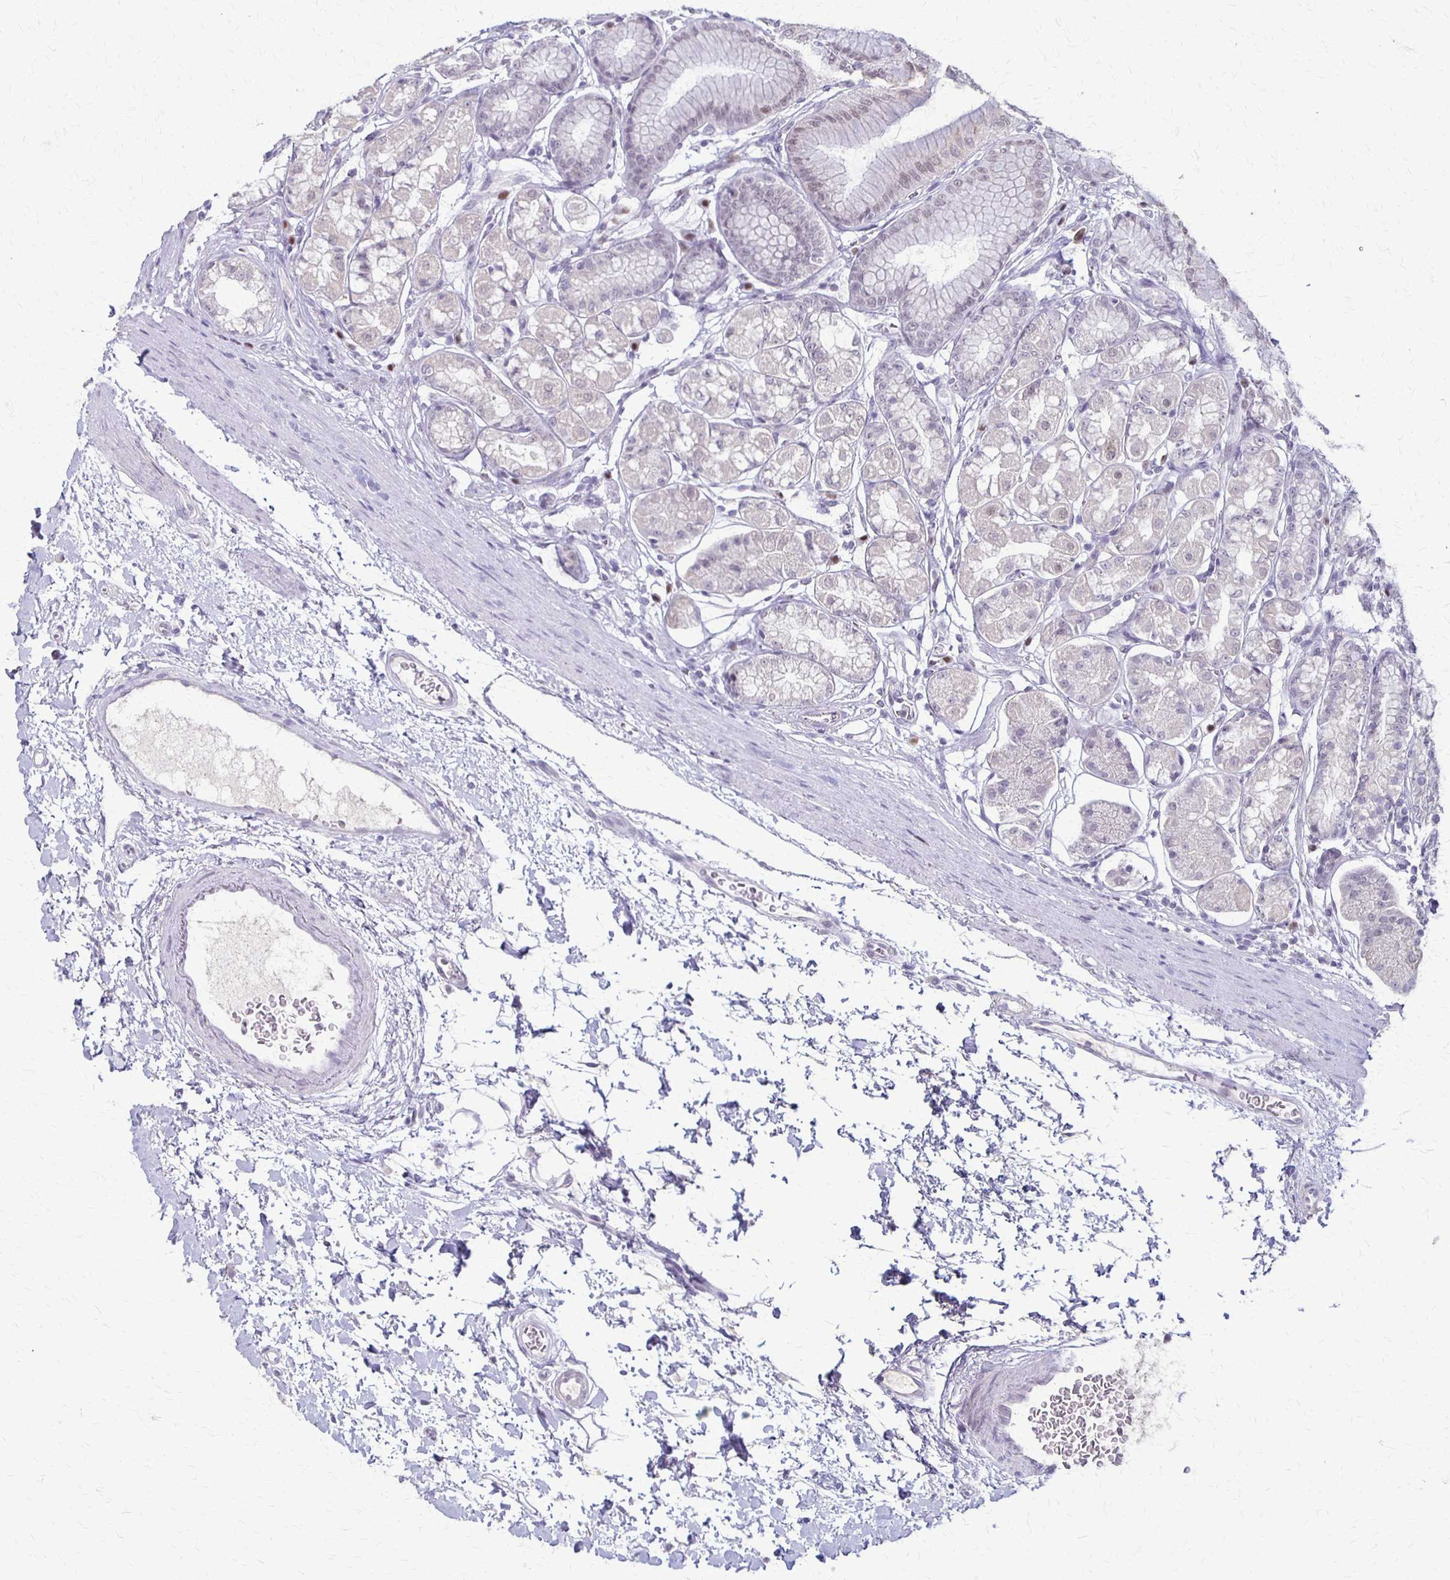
{"staining": {"intensity": "negative", "quantity": "none", "location": "none"}, "tissue": "stomach", "cell_type": "Glandular cells", "image_type": "normal", "snomed": [{"axis": "morphology", "description": "Normal tissue, NOS"}, {"axis": "topography", "description": "Stomach"}, {"axis": "topography", "description": "Stomach, lower"}], "caption": "Human stomach stained for a protein using immunohistochemistry exhibits no staining in glandular cells.", "gene": "SLC35E2B", "patient": {"sex": "male", "age": 76}}